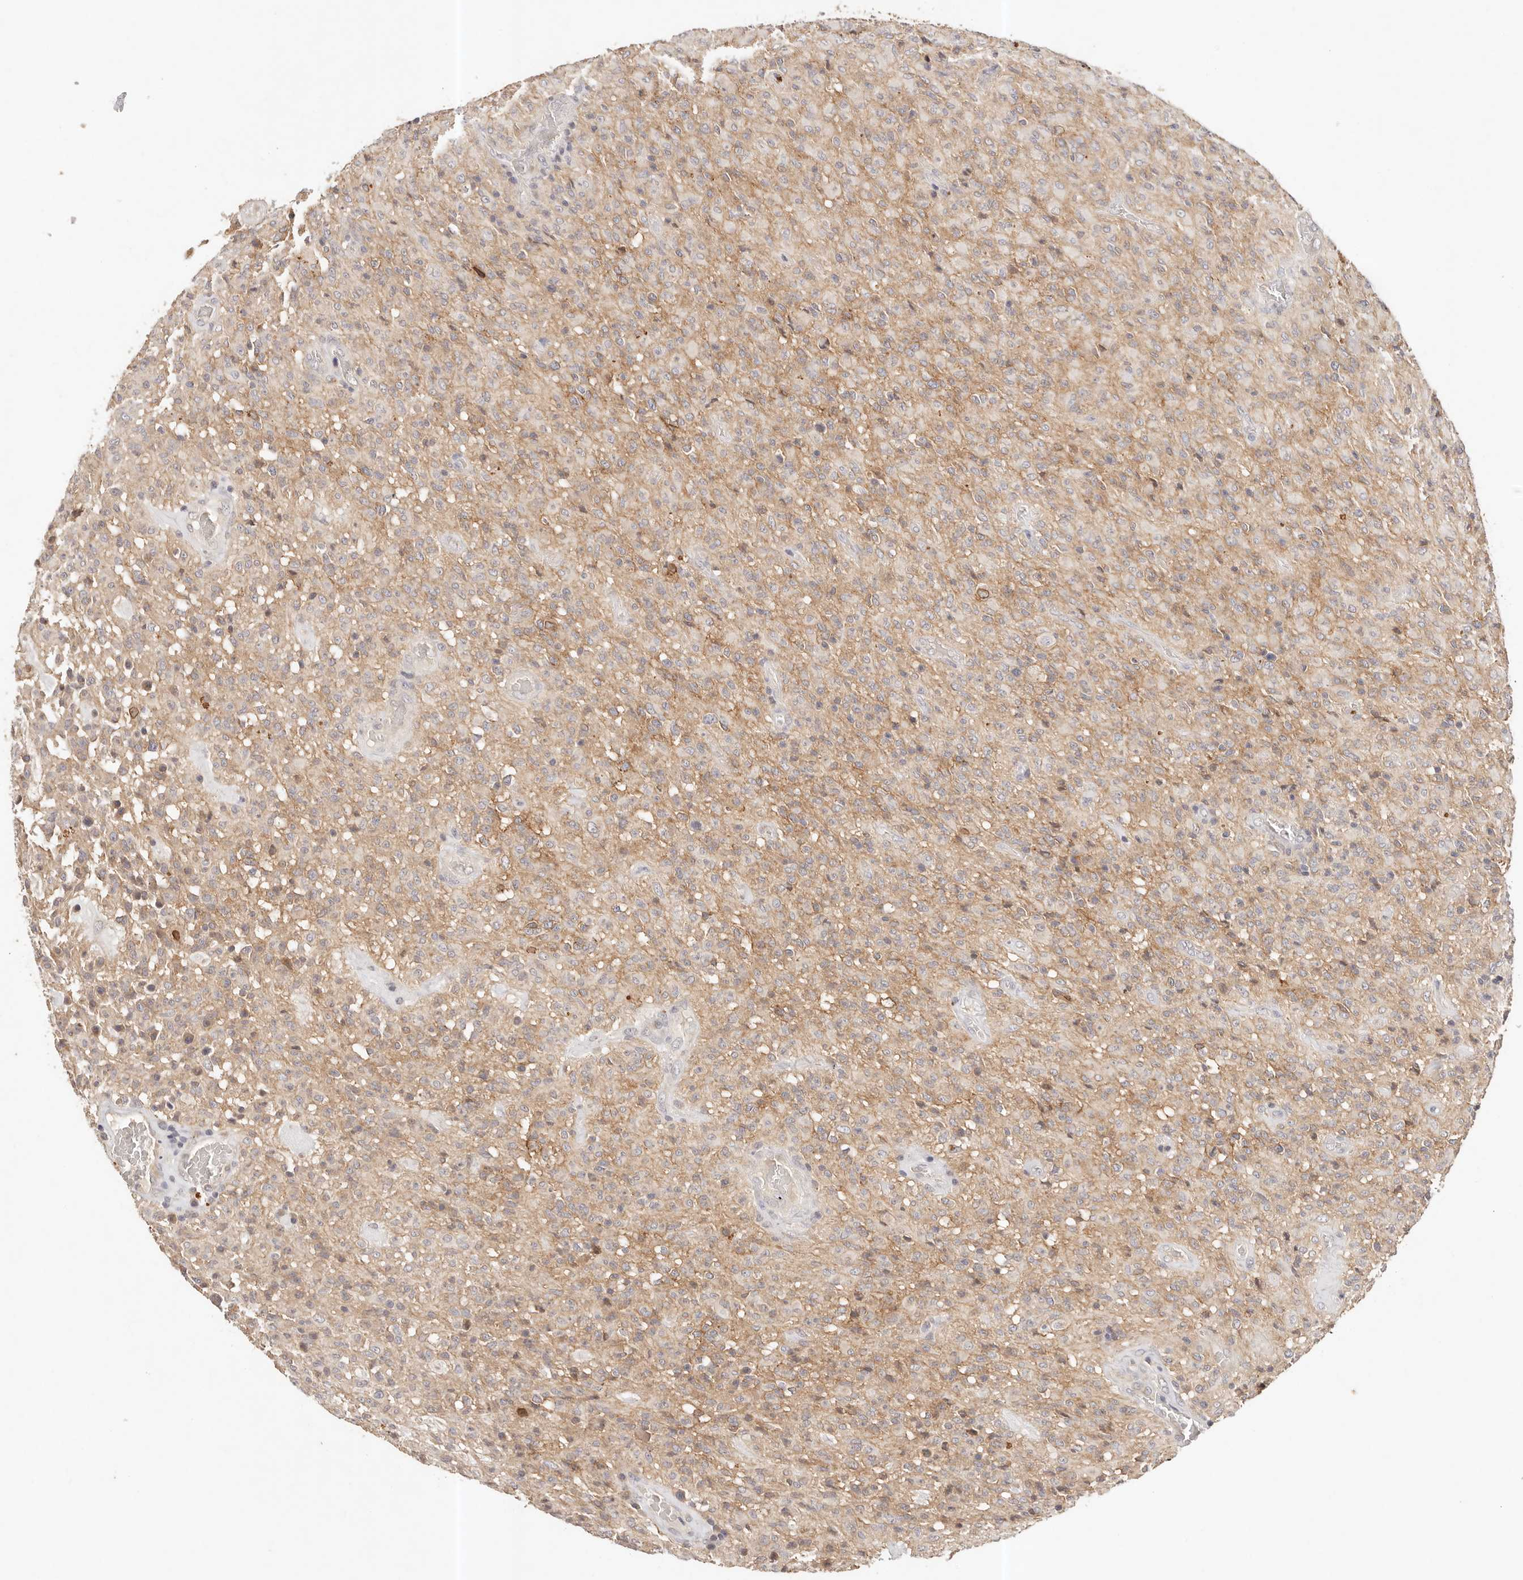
{"staining": {"intensity": "weak", "quantity": "<25%", "location": "cytoplasmic/membranous"}, "tissue": "glioma", "cell_type": "Tumor cells", "image_type": "cancer", "snomed": [{"axis": "morphology", "description": "Glioma, malignant, High grade"}, {"axis": "topography", "description": "Brain"}], "caption": "Tumor cells show no significant protein positivity in glioma.", "gene": "CXADR", "patient": {"sex": "female", "age": 57}}